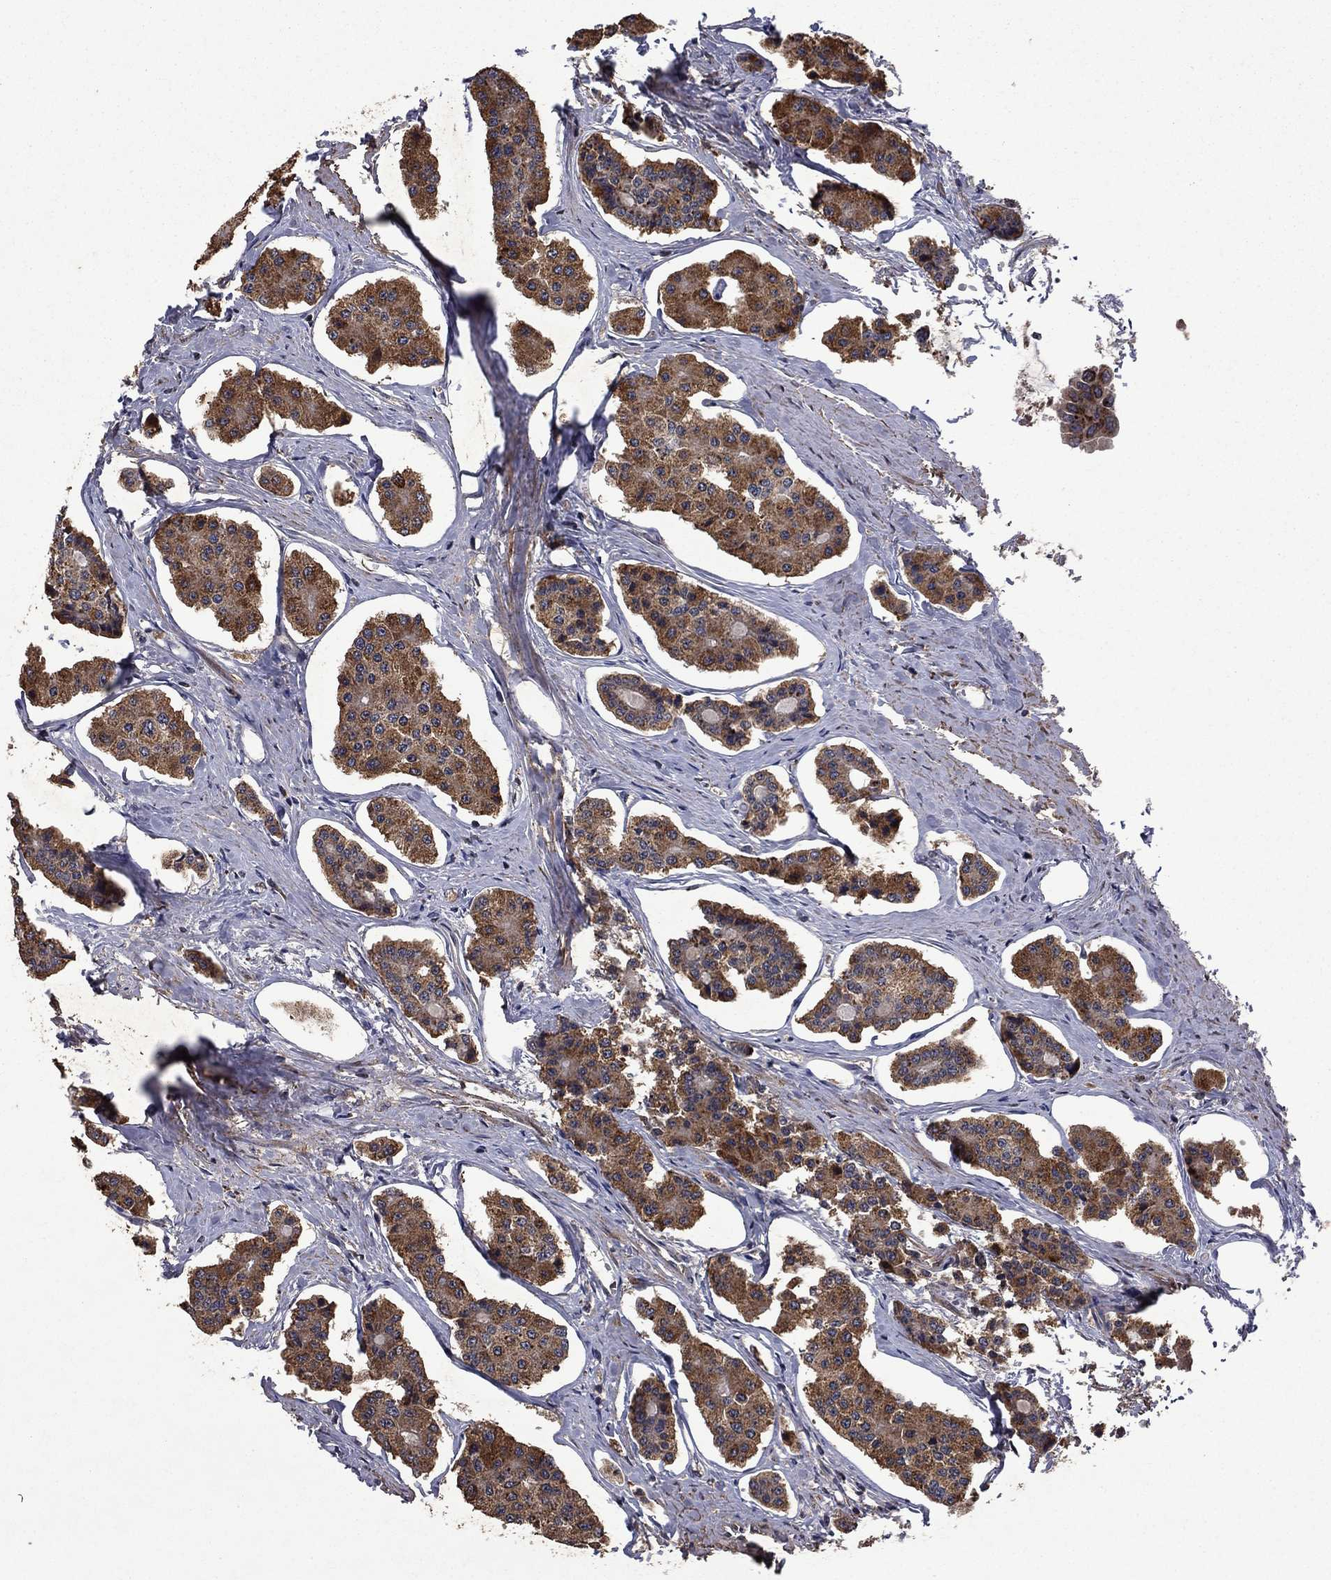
{"staining": {"intensity": "moderate", "quantity": ">75%", "location": "cytoplasmic/membranous"}, "tissue": "carcinoid", "cell_type": "Tumor cells", "image_type": "cancer", "snomed": [{"axis": "morphology", "description": "Carcinoid, malignant, NOS"}, {"axis": "topography", "description": "Small intestine"}], "caption": "Immunohistochemistry (IHC) photomicrograph of carcinoid stained for a protein (brown), which displays medium levels of moderate cytoplasmic/membranous staining in approximately >75% of tumor cells.", "gene": "DHRS1", "patient": {"sex": "female", "age": 65}}